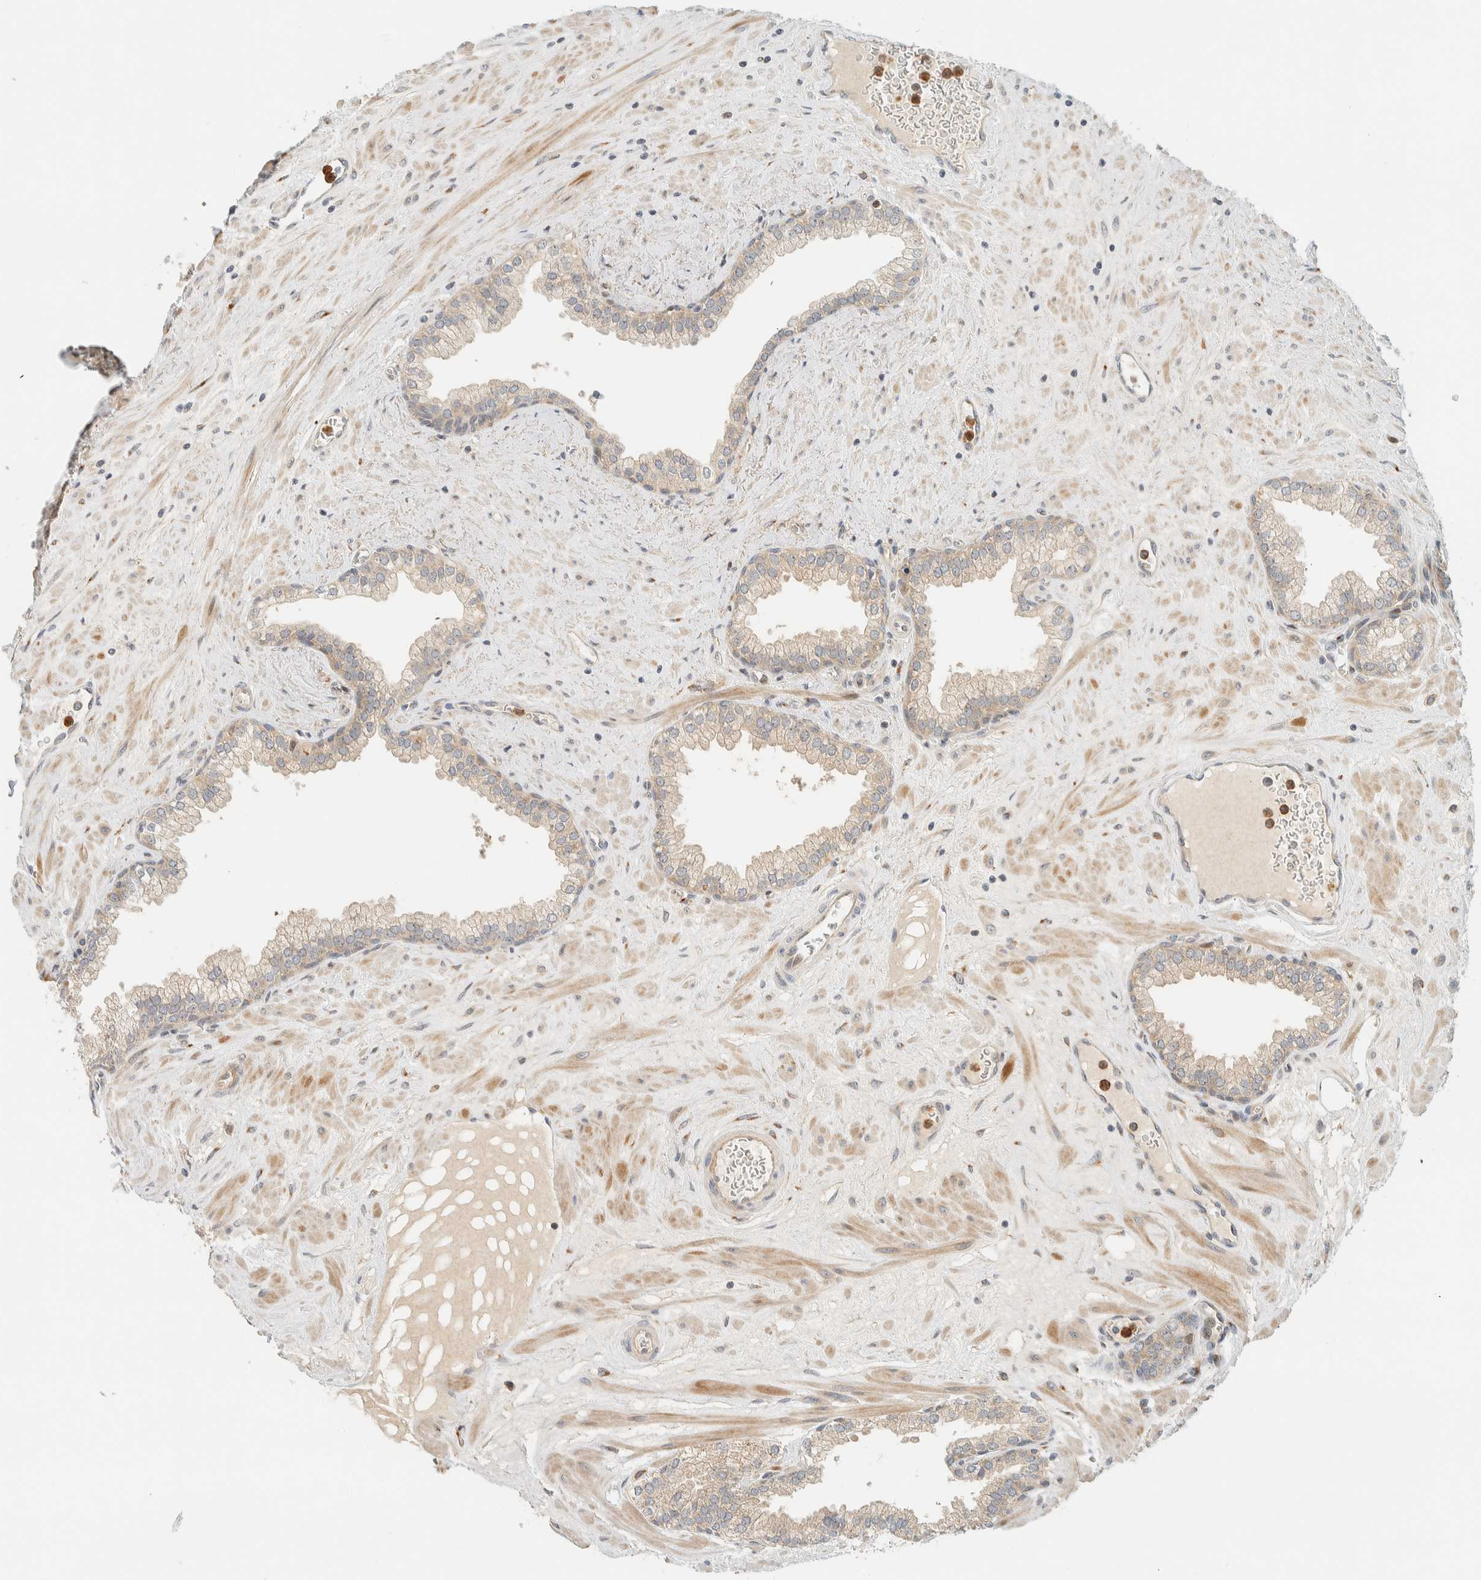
{"staining": {"intensity": "weak", "quantity": "25%-75%", "location": "cytoplasmic/membranous"}, "tissue": "prostate", "cell_type": "Glandular cells", "image_type": "normal", "snomed": [{"axis": "morphology", "description": "Normal tissue, NOS"}, {"axis": "morphology", "description": "Urothelial carcinoma, Low grade"}, {"axis": "topography", "description": "Urinary bladder"}, {"axis": "topography", "description": "Prostate"}], "caption": "Approximately 25%-75% of glandular cells in benign human prostate show weak cytoplasmic/membranous protein positivity as visualized by brown immunohistochemical staining.", "gene": "CCDC171", "patient": {"sex": "male", "age": 60}}